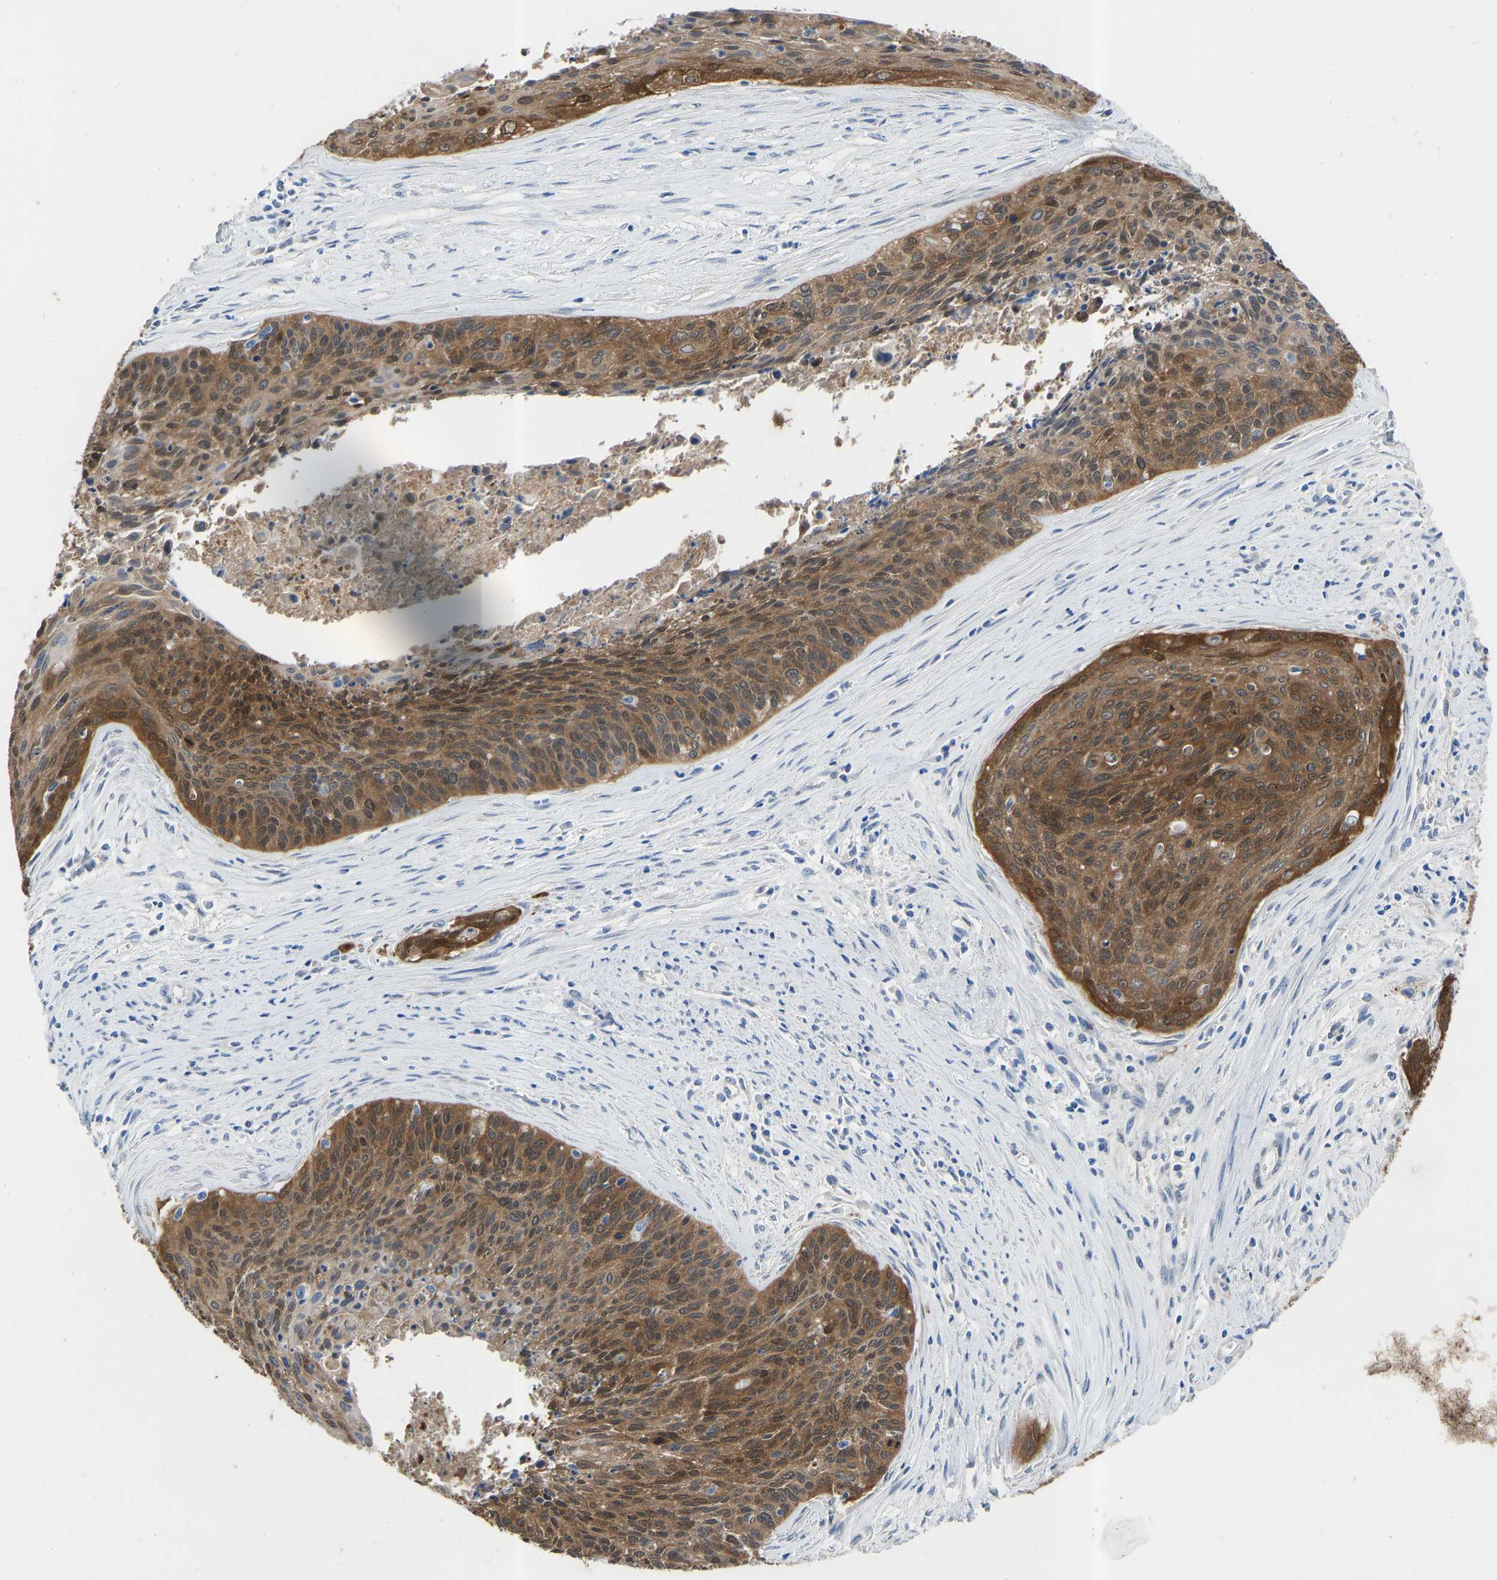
{"staining": {"intensity": "moderate", "quantity": ">75%", "location": "cytoplasmic/membranous"}, "tissue": "cervical cancer", "cell_type": "Tumor cells", "image_type": "cancer", "snomed": [{"axis": "morphology", "description": "Squamous cell carcinoma, NOS"}, {"axis": "topography", "description": "Cervix"}], "caption": "Tumor cells demonstrate medium levels of moderate cytoplasmic/membranous expression in about >75% of cells in human squamous cell carcinoma (cervical).", "gene": "RBP1", "patient": {"sex": "female", "age": 55}}